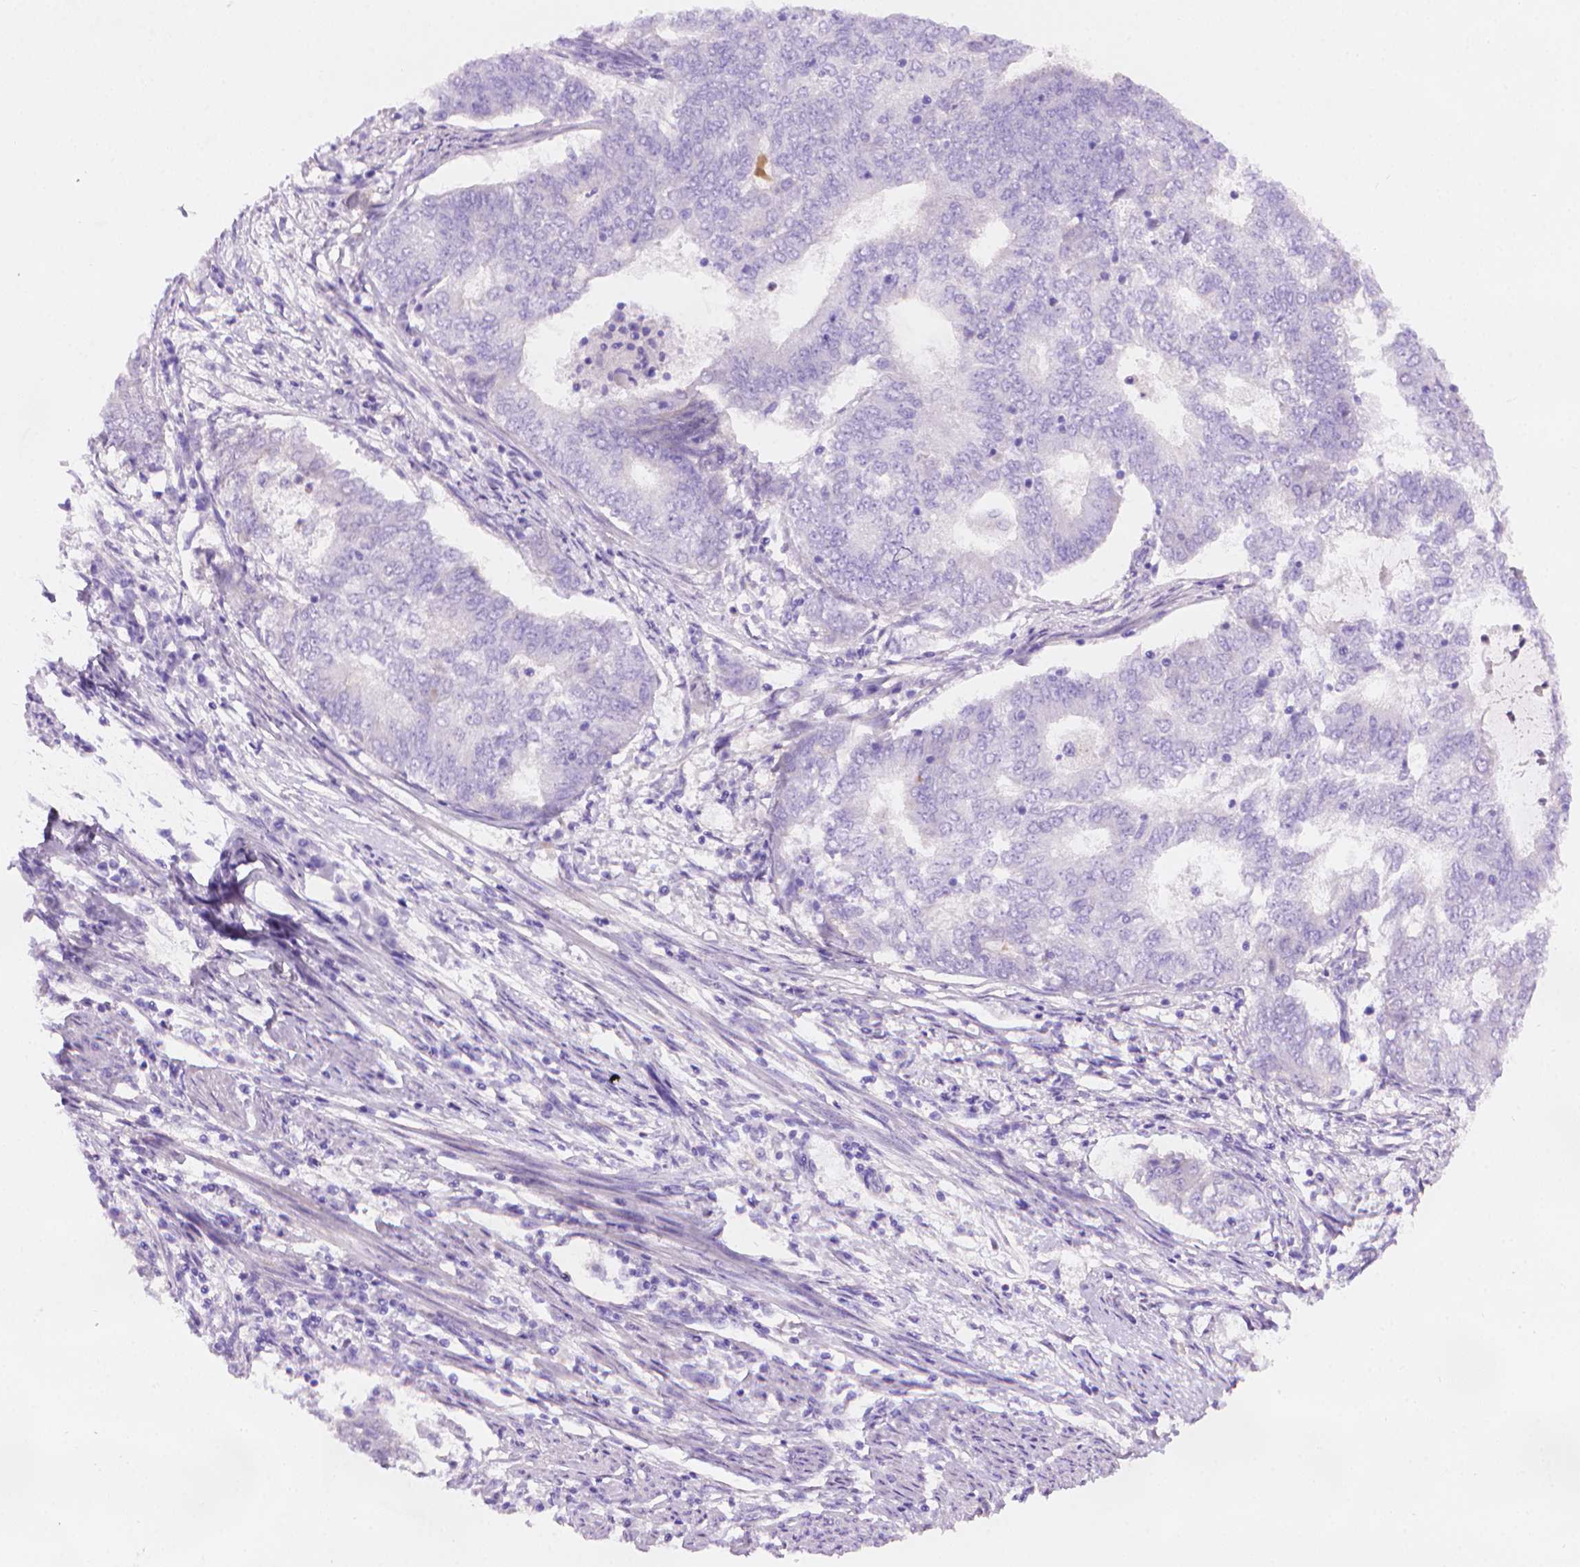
{"staining": {"intensity": "negative", "quantity": "none", "location": "none"}, "tissue": "endometrial cancer", "cell_type": "Tumor cells", "image_type": "cancer", "snomed": [{"axis": "morphology", "description": "Adenocarcinoma, NOS"}, {"axis": "topography", "description": "Endometrium"}], "caption": "High magnification brightfield microscopy of endometrial cancer (adenocarcinoma) stained with DAB (brown) and counterstained with hematoxylin (blue): tumor cells show no significant expression.", "gene": "AMMECR1", "patient": {"sex": "female", "age": 62}}